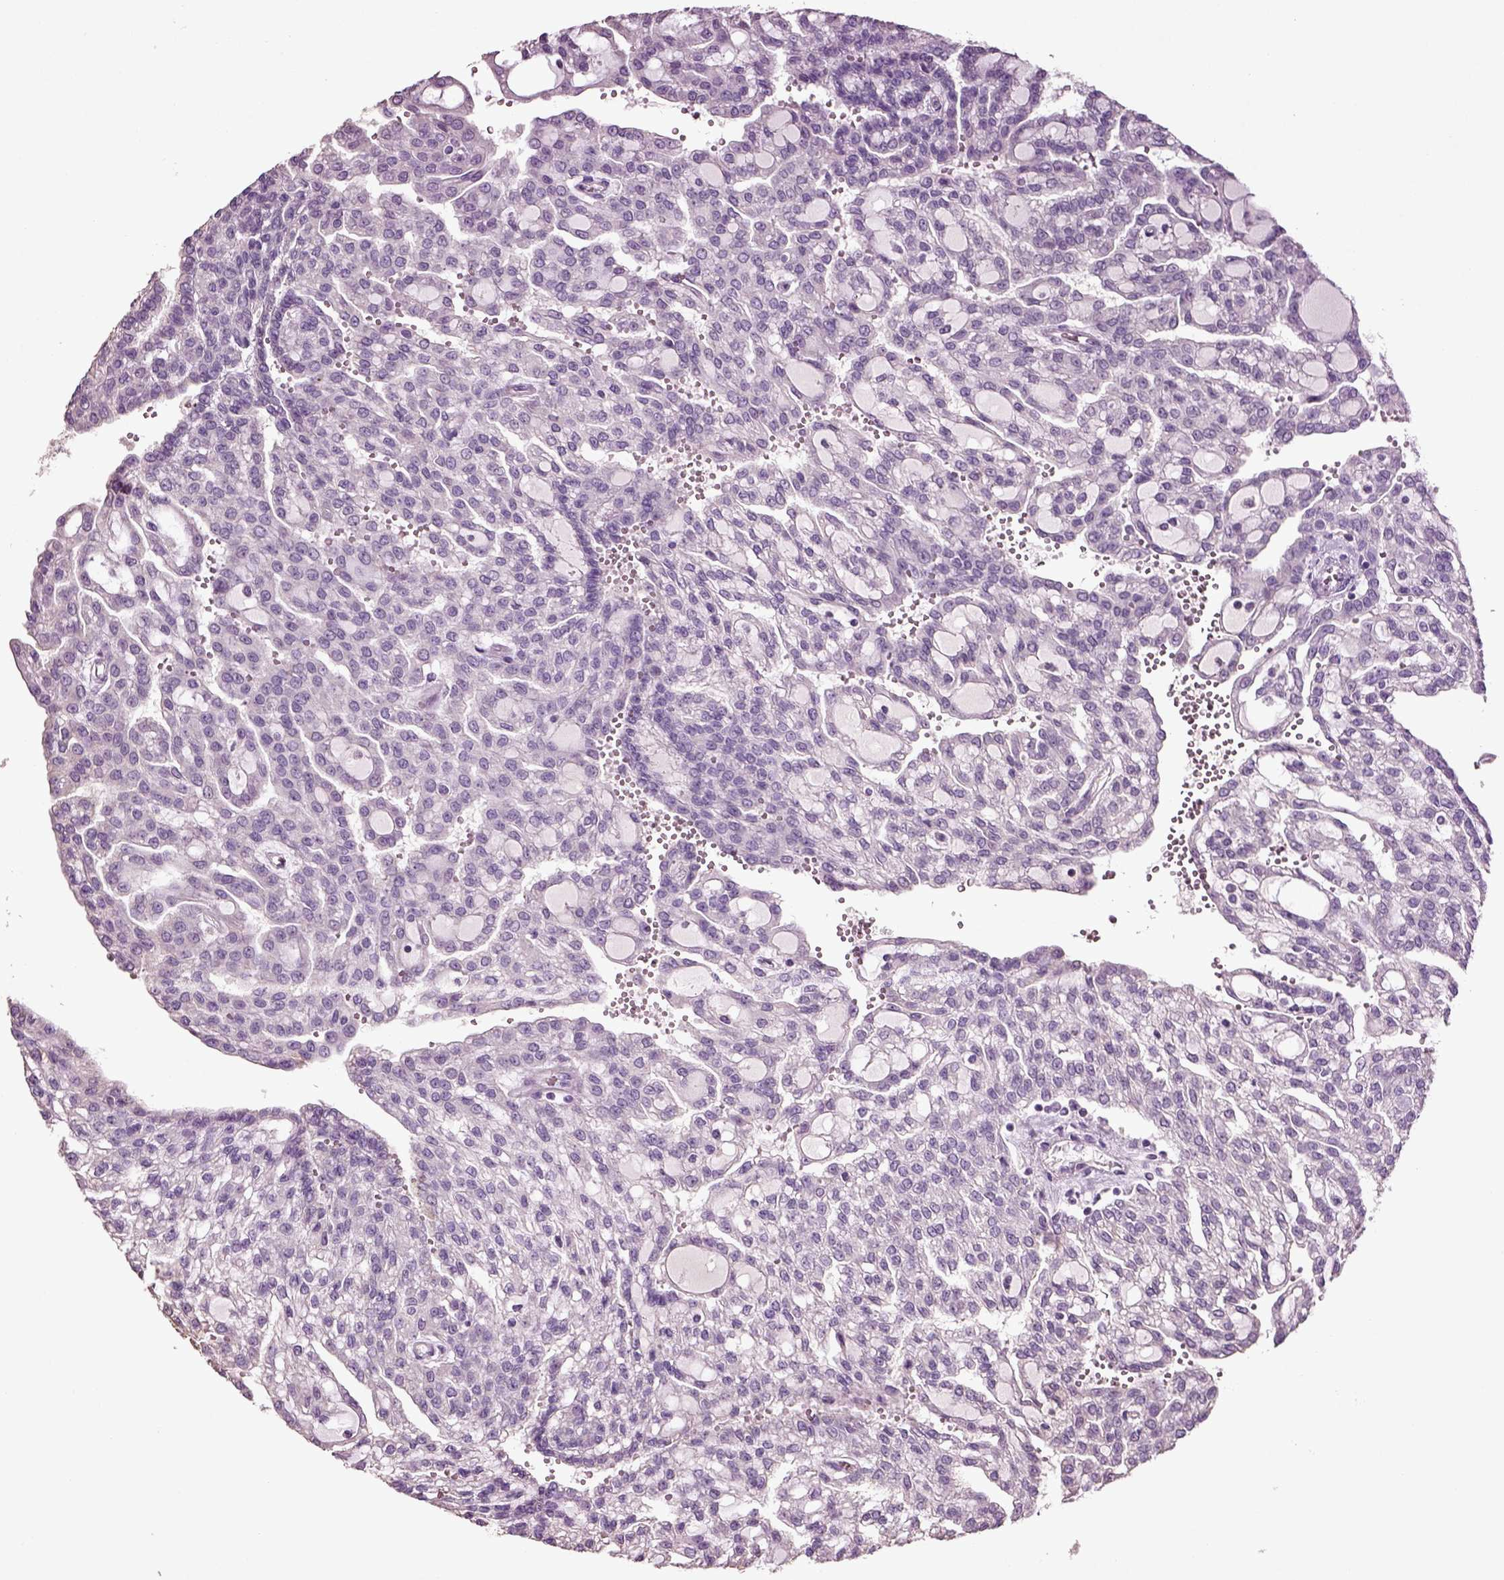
{"staining": {"intensity": "negative", "quantity": "none", "location": "none"}, "tissue": "renal cancer", "cell_type": "Tumor cells", "image_type": "cancer", "snomed": [{"axis": "morphology", "description": "Adenocarcinoma, NOS"}, {"axis": "topography", "description": "Kidney"}], "caption": "Immunohistochemistry (IHC) photomicrograph of human renal cancer (adenocarcinoma) stained for a protein (brown), which shows no staining in tumor cells.", "gene": "DEFB118", "patient": {"sex": "male", "age": 63}}